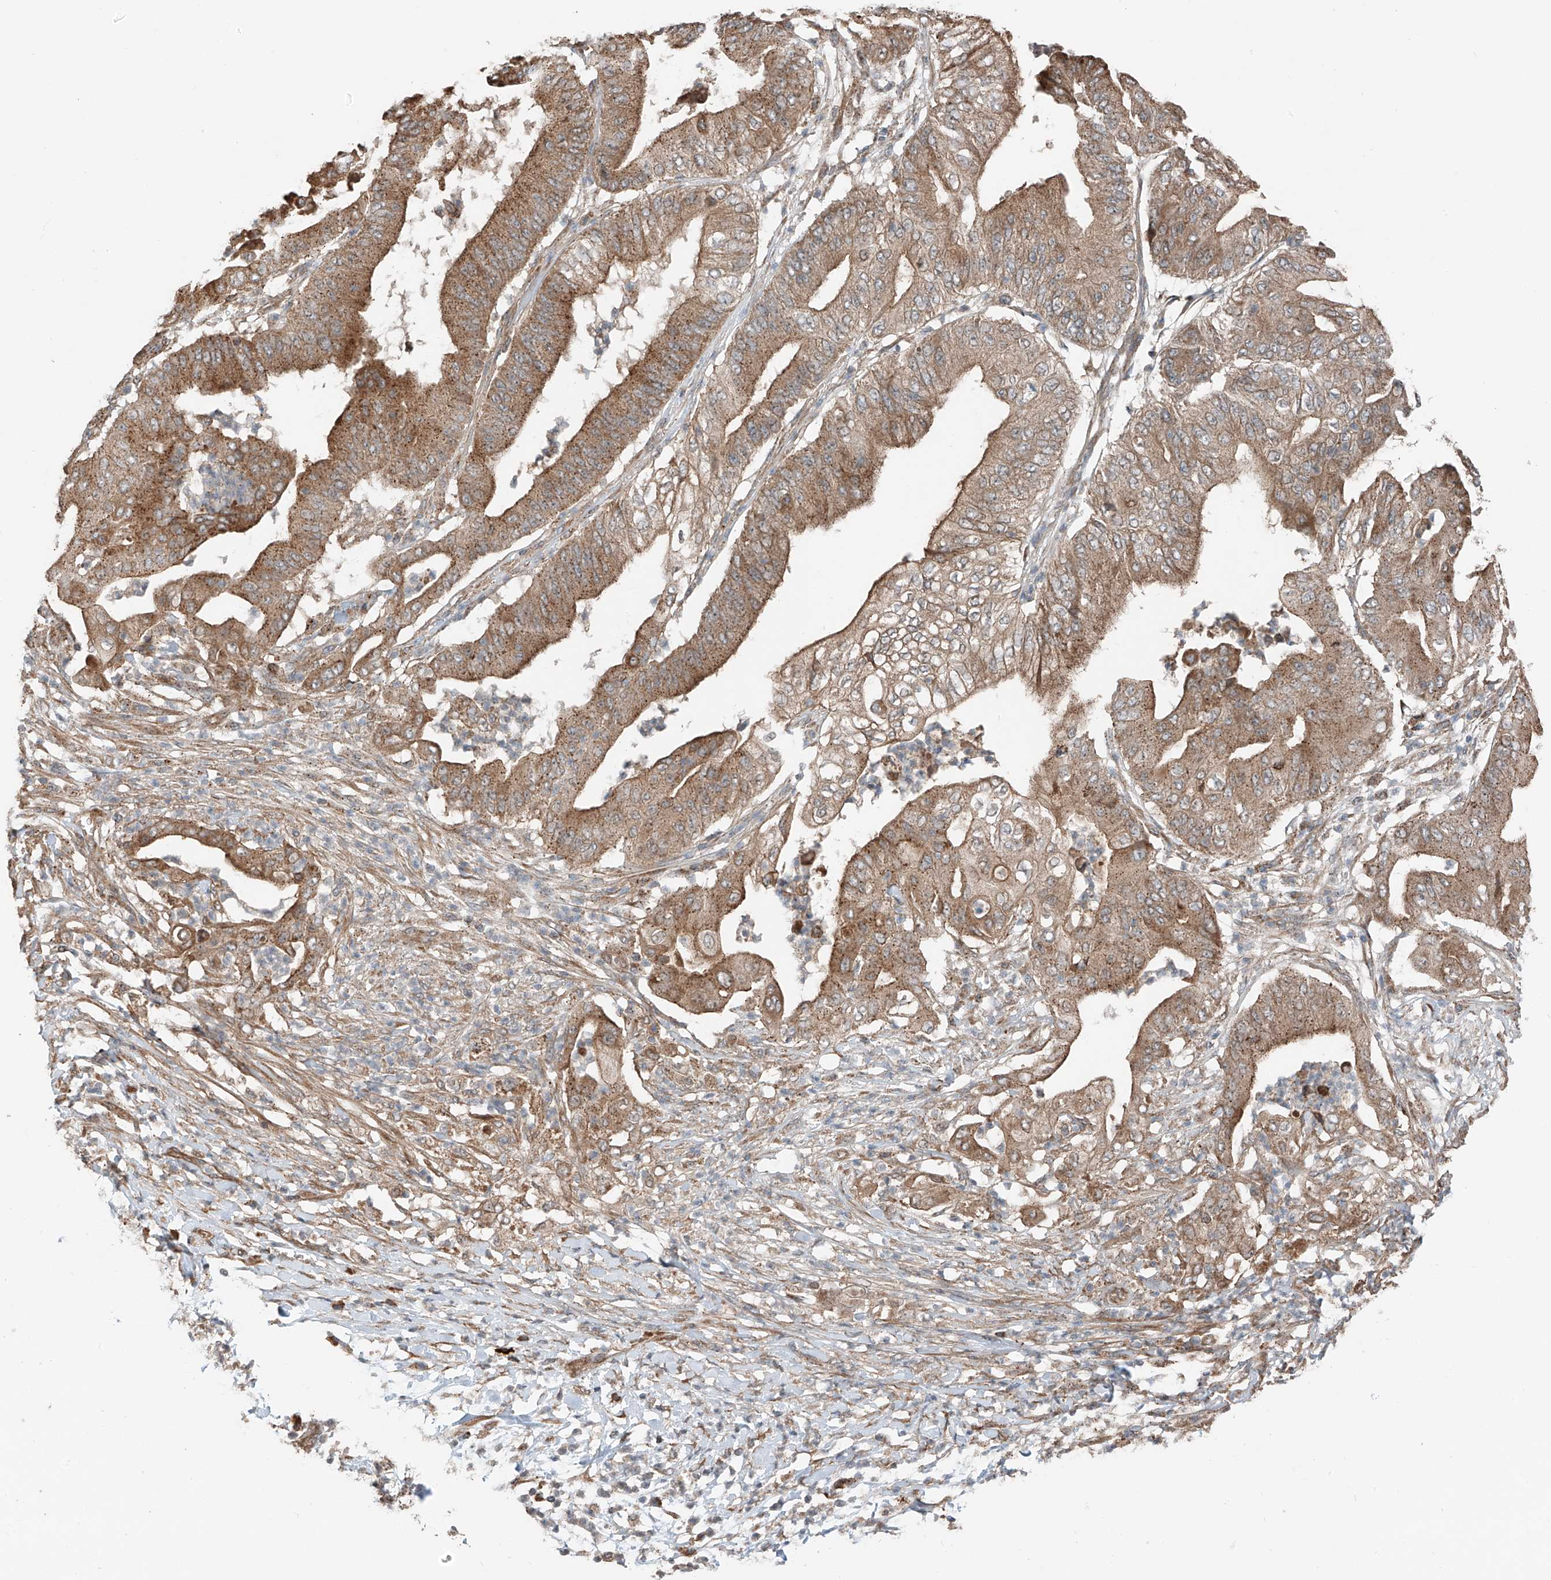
{"staining": {"intensity": "moderate", "quantity": ">75%", "location": "cytoplasmic/membranous"}, "tissue": "pancreatic cancer", "cell_type": "Tumor cells", "image_type": "cancer", "snomed": [{"axis": "morphology", "description": "Adenocarcinoma, NOS"}, {"axis": "topography", "description": "Pancreas"}], "caption": "Tumor cells show medium levels of moderate cytoplasmic/membranous expression in approximately >75% of cells in human pancreatic cancer.", "gene": "CEP162", "patient": {"sex": "female", "age": 77}}